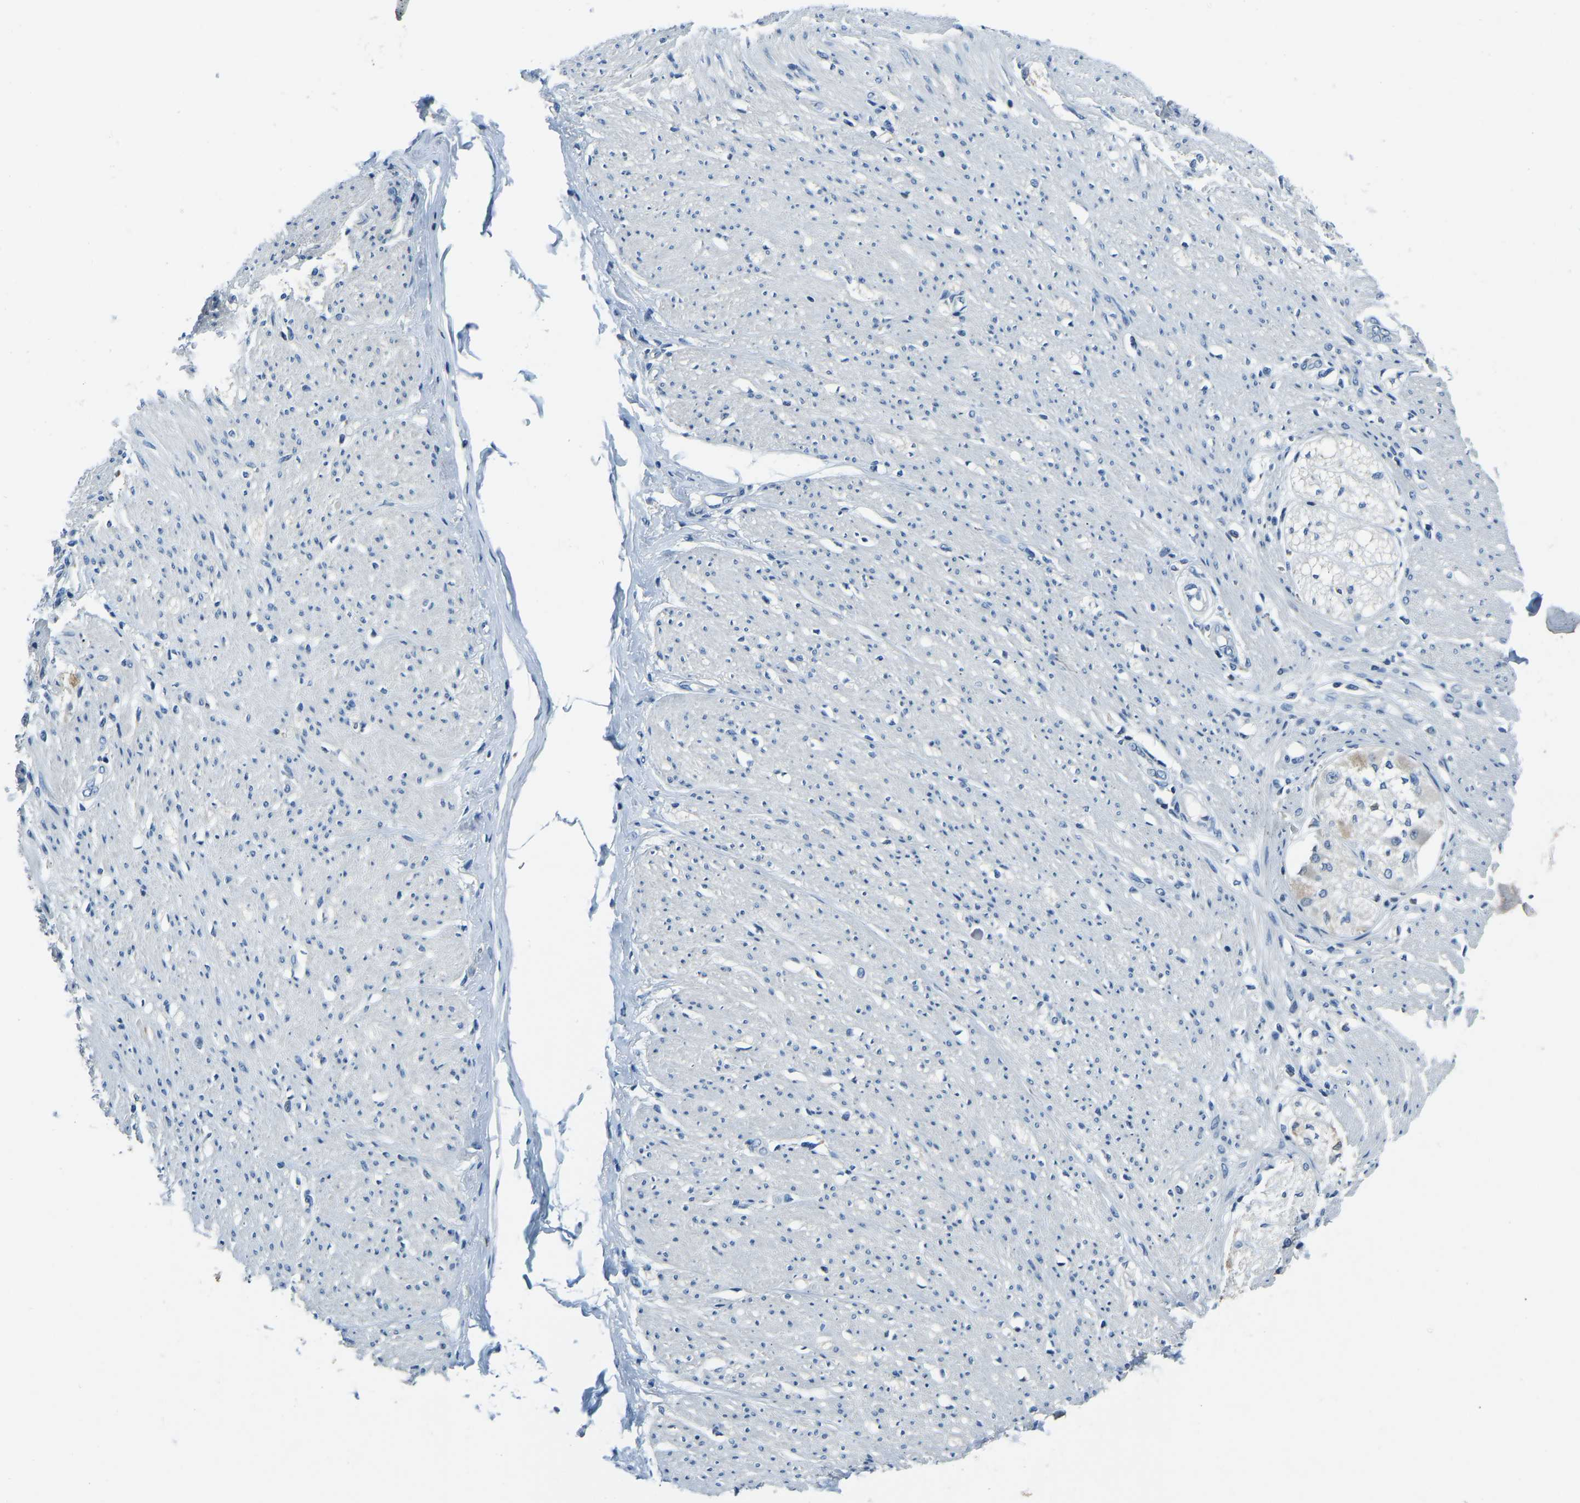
{"staining": {"intensity": "negative", "quantity": "none", "location": "none"}, "tissue": "adipose tissue", "cell_type": "Adipocytes", "image_type": "normal", "snomed": [{"axis": "morphology", "description": "Normal tissue, NOS"}, {"axis": "morphology", "description": "Adenocarcinoma, NOS"}, {"axis": "topography", "description": "Colon"}, {"axis": "topography", "description": "Peripheral nerve tissue"}], "caption": "Protein analysis of benign adipose tissue demonstrates no significant staining in adipocytes.", "gene": "XIRP1", "patient": {"sex": "male", "age": 14}}